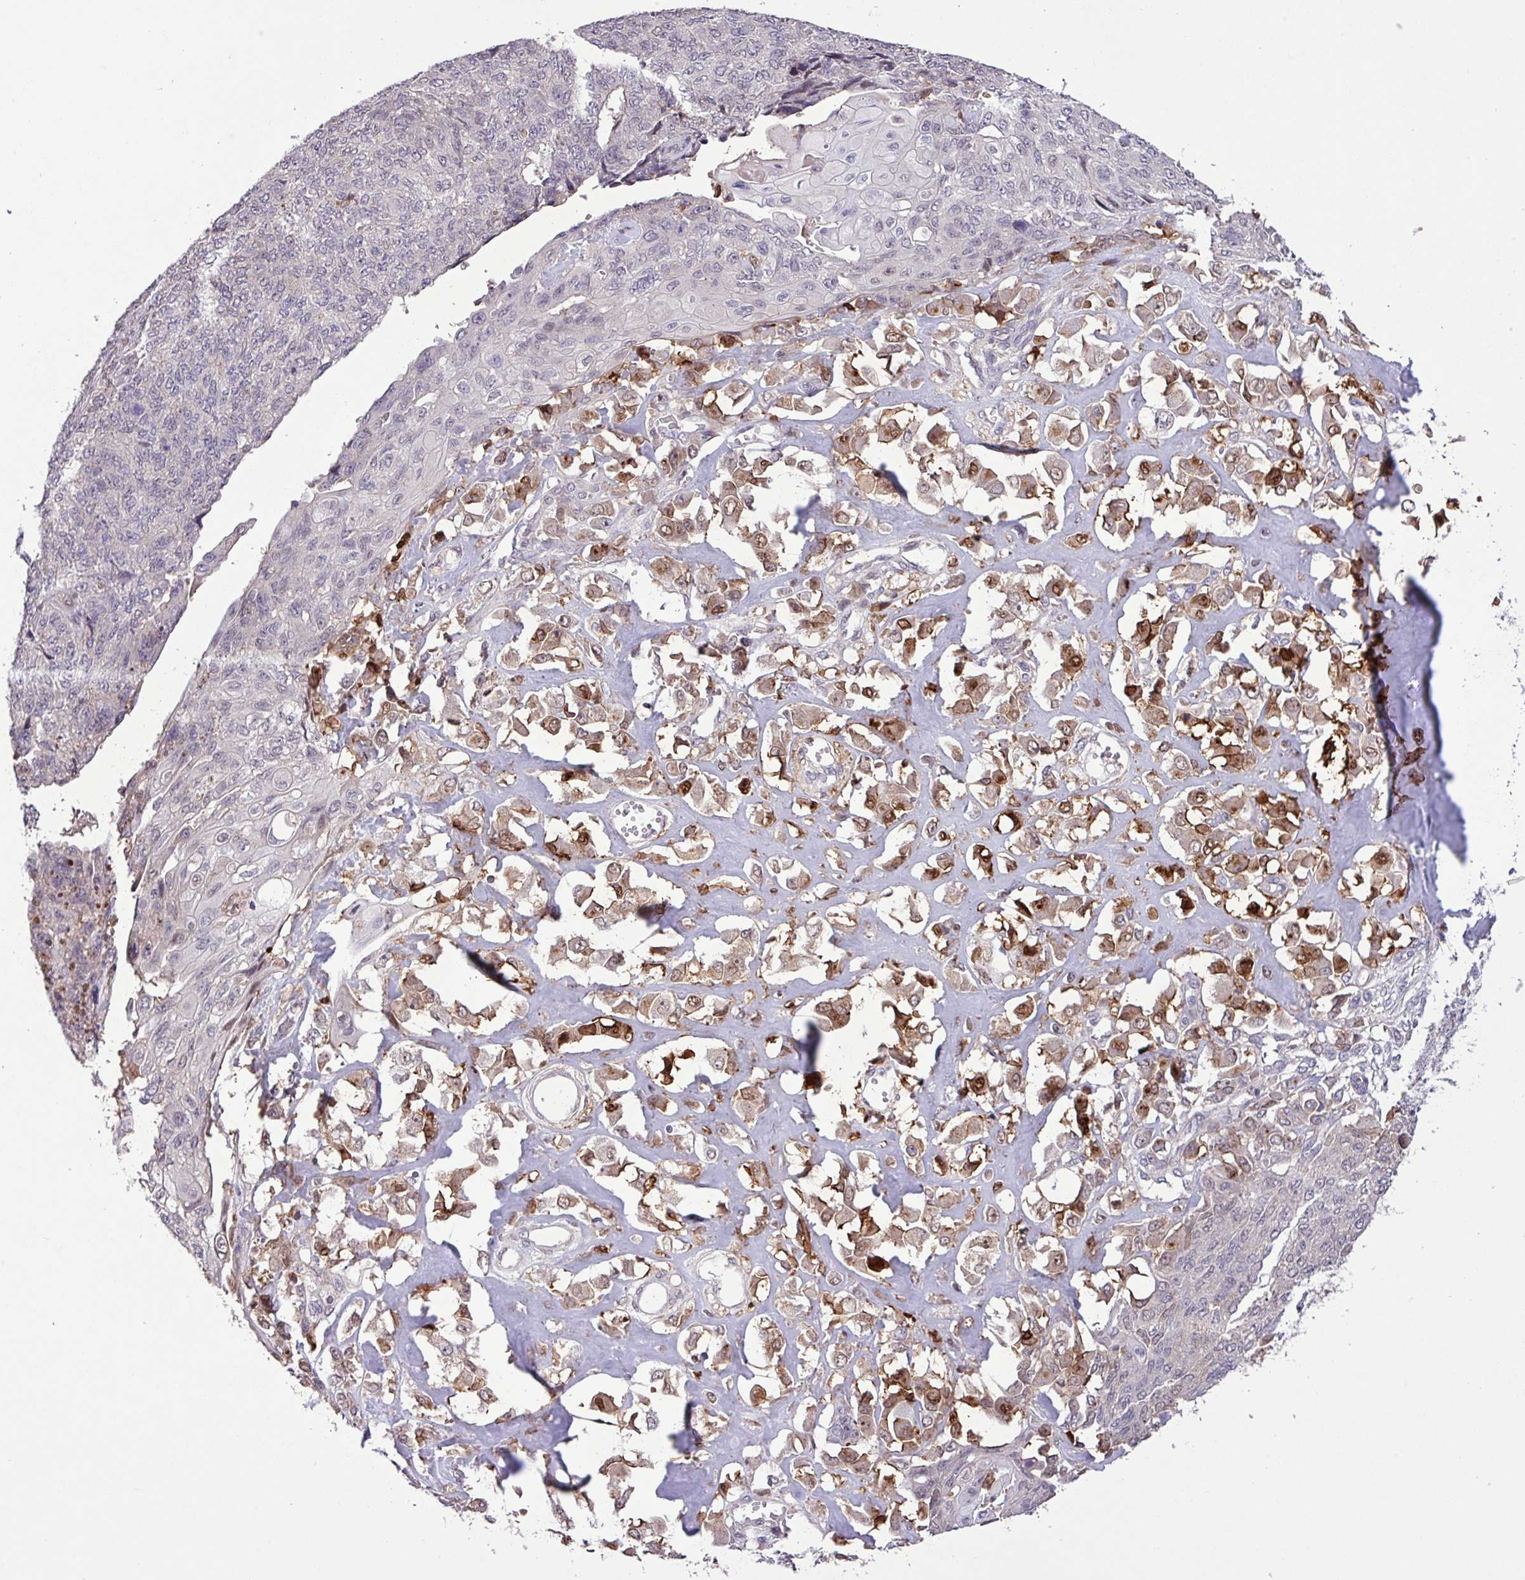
{"staining": {"intensity": "moderate", "quantity": "25%-75%", "location": "cytoplasmic/membranous,nuclear"}, "tissue": "endometrial cancer", "cell_type": "Tumor cells", "image_type": "cancer", "snomed": [{"axis": "morphology", "description": "Adenocarcinoma, NOS"}, {"axis": "topography", "description": "Endometrium"}], "caption": "Moderate cytoplasmic/membranous and nuclear expression for a protein is present in approximately 25%-75% of tumor cells of adenocarcinoma (endometrial) using immunohistochemistry (IHC).", "gene": "RPP25L", "patient": {"sex": "female", "age": 32}}